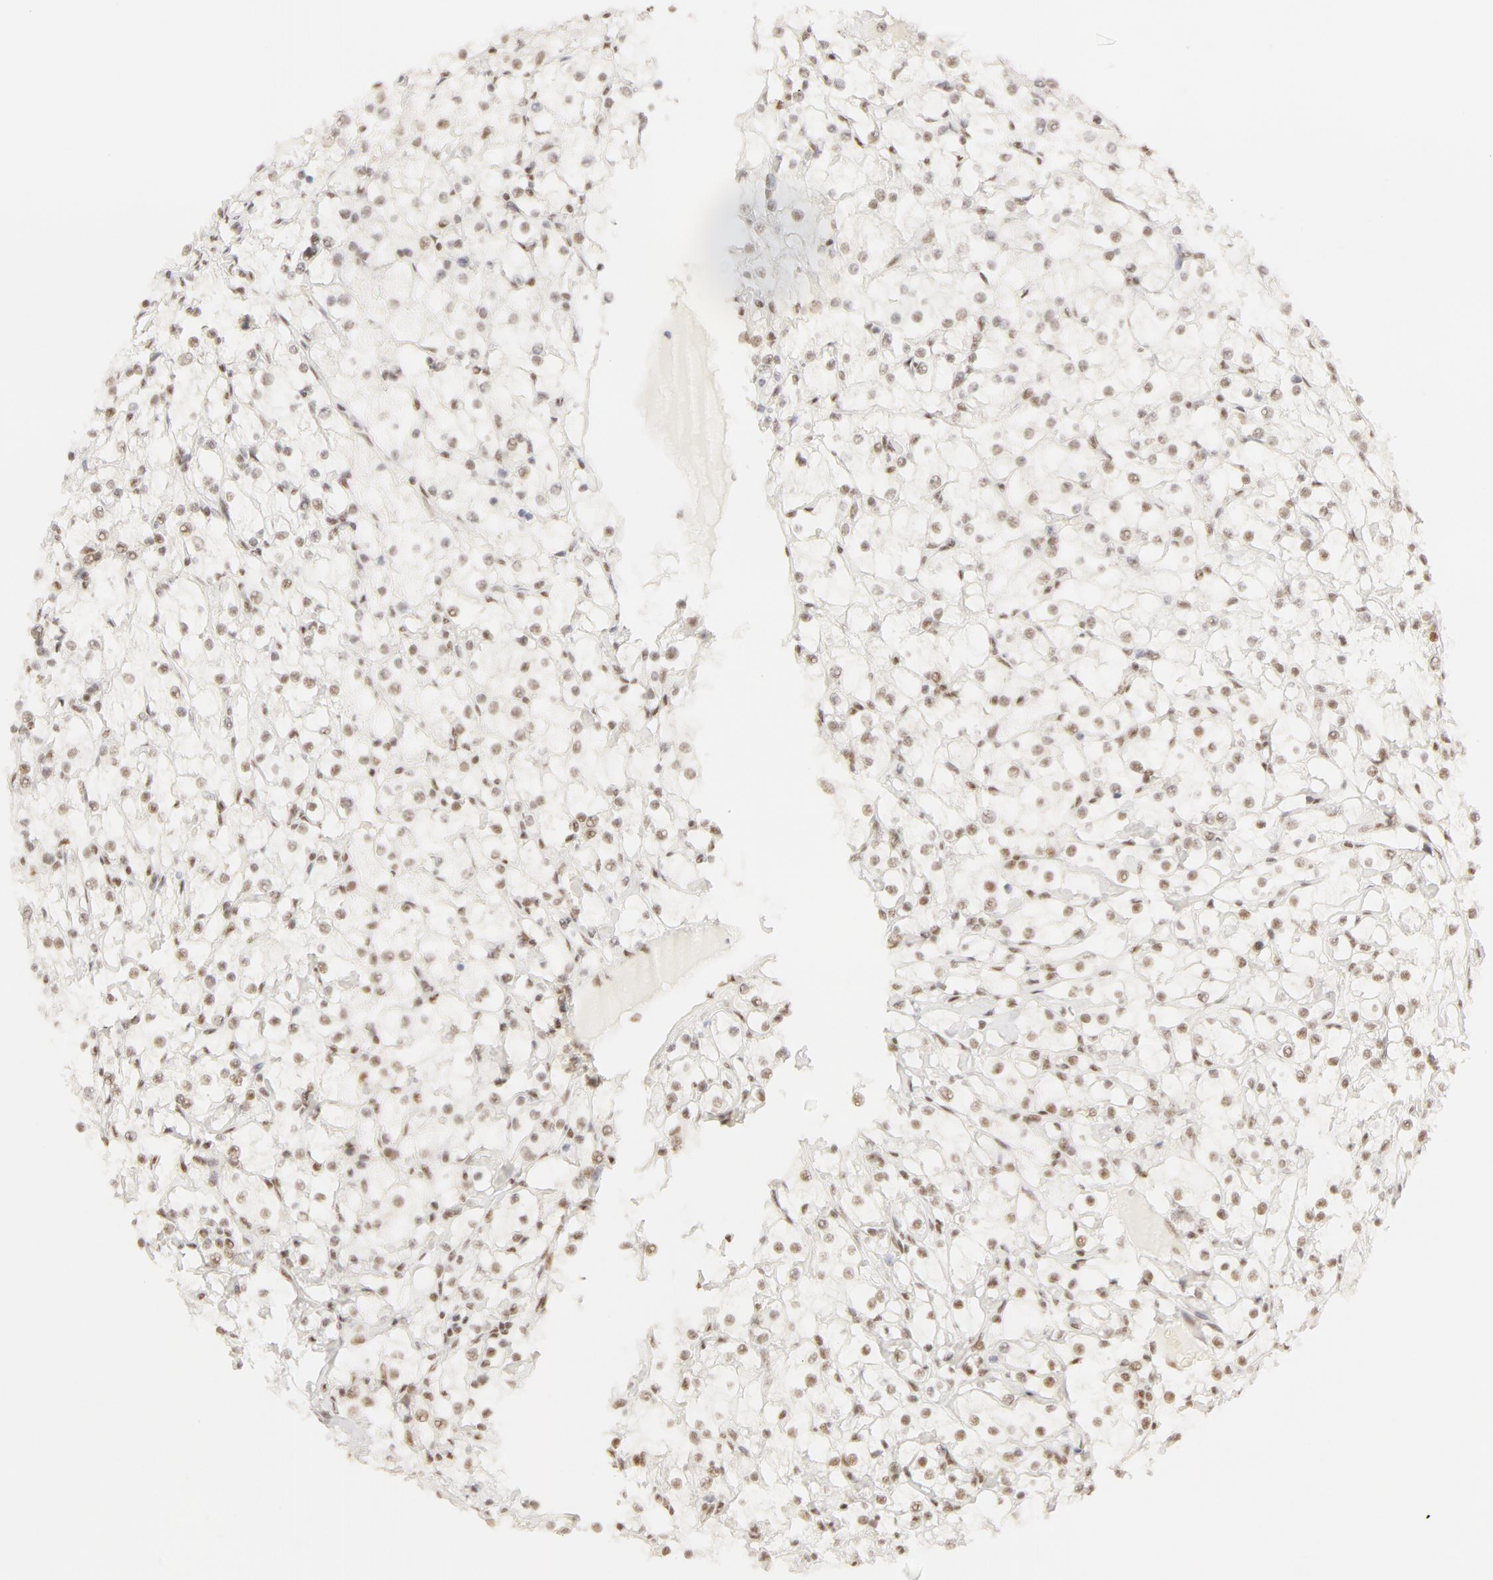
{"staining": {"intensity": "weak", "quantity": "<25%", "location": "nuclear"}, "tissue": "renal cancer", "cell_type": "Tumor cells", "image_type": "cancer", "snomed": [{"axis": "morphology", "description": "Adenocarcinoma, NOS"}, {"axis": "topography", "description": "Kidney"}], "caption": "Tumor cells are negative for protein expression in human renal cancer. The staining was performed using DAB to visualize the protein expression in brown, while the nuclei were stained in blue with hematoxylin (Magnification: 20x).", "gene": "RBM39", "patient": {"sex": "female", "age": 73}}